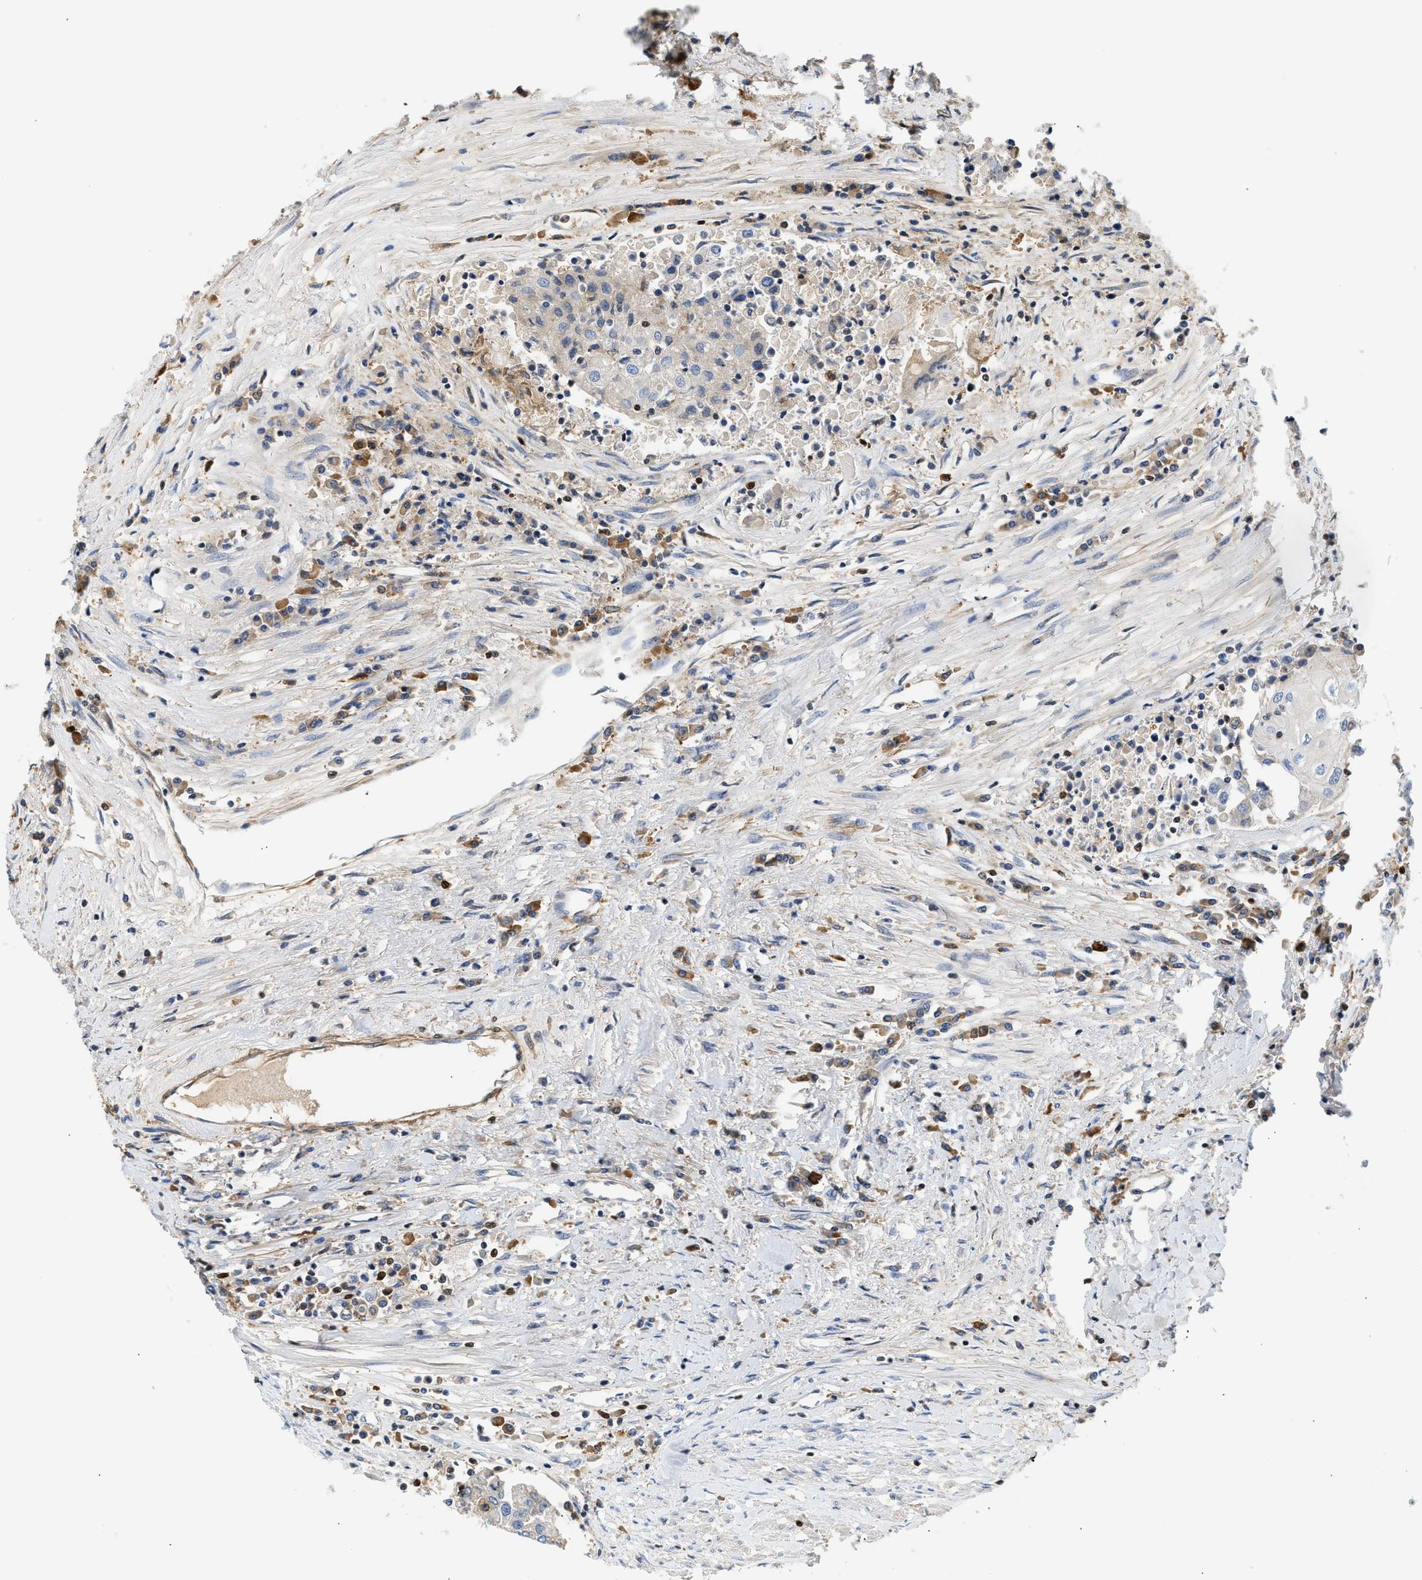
{"staining": {"intensity": "negative", "quantity": "none", "location": "none"}, "tissue": "urothelial cancer", "cell_type": "Tumor cells", "image_type": "cancer", "snomed": [{"axis": "morphology", "description": "Urothelial carcinoma, High grade"}, {"axis": "topography", "description": "Urinary bladder"}], "caption": "This image is of urothelial carcinoma (high-grade) stained with IHC to label a protein in brown with the nuclei are counter-stained blue. There is no staining in tumor cells.", "gene": "SLIT2", "patient": {"sex": "female", "age": 85}}